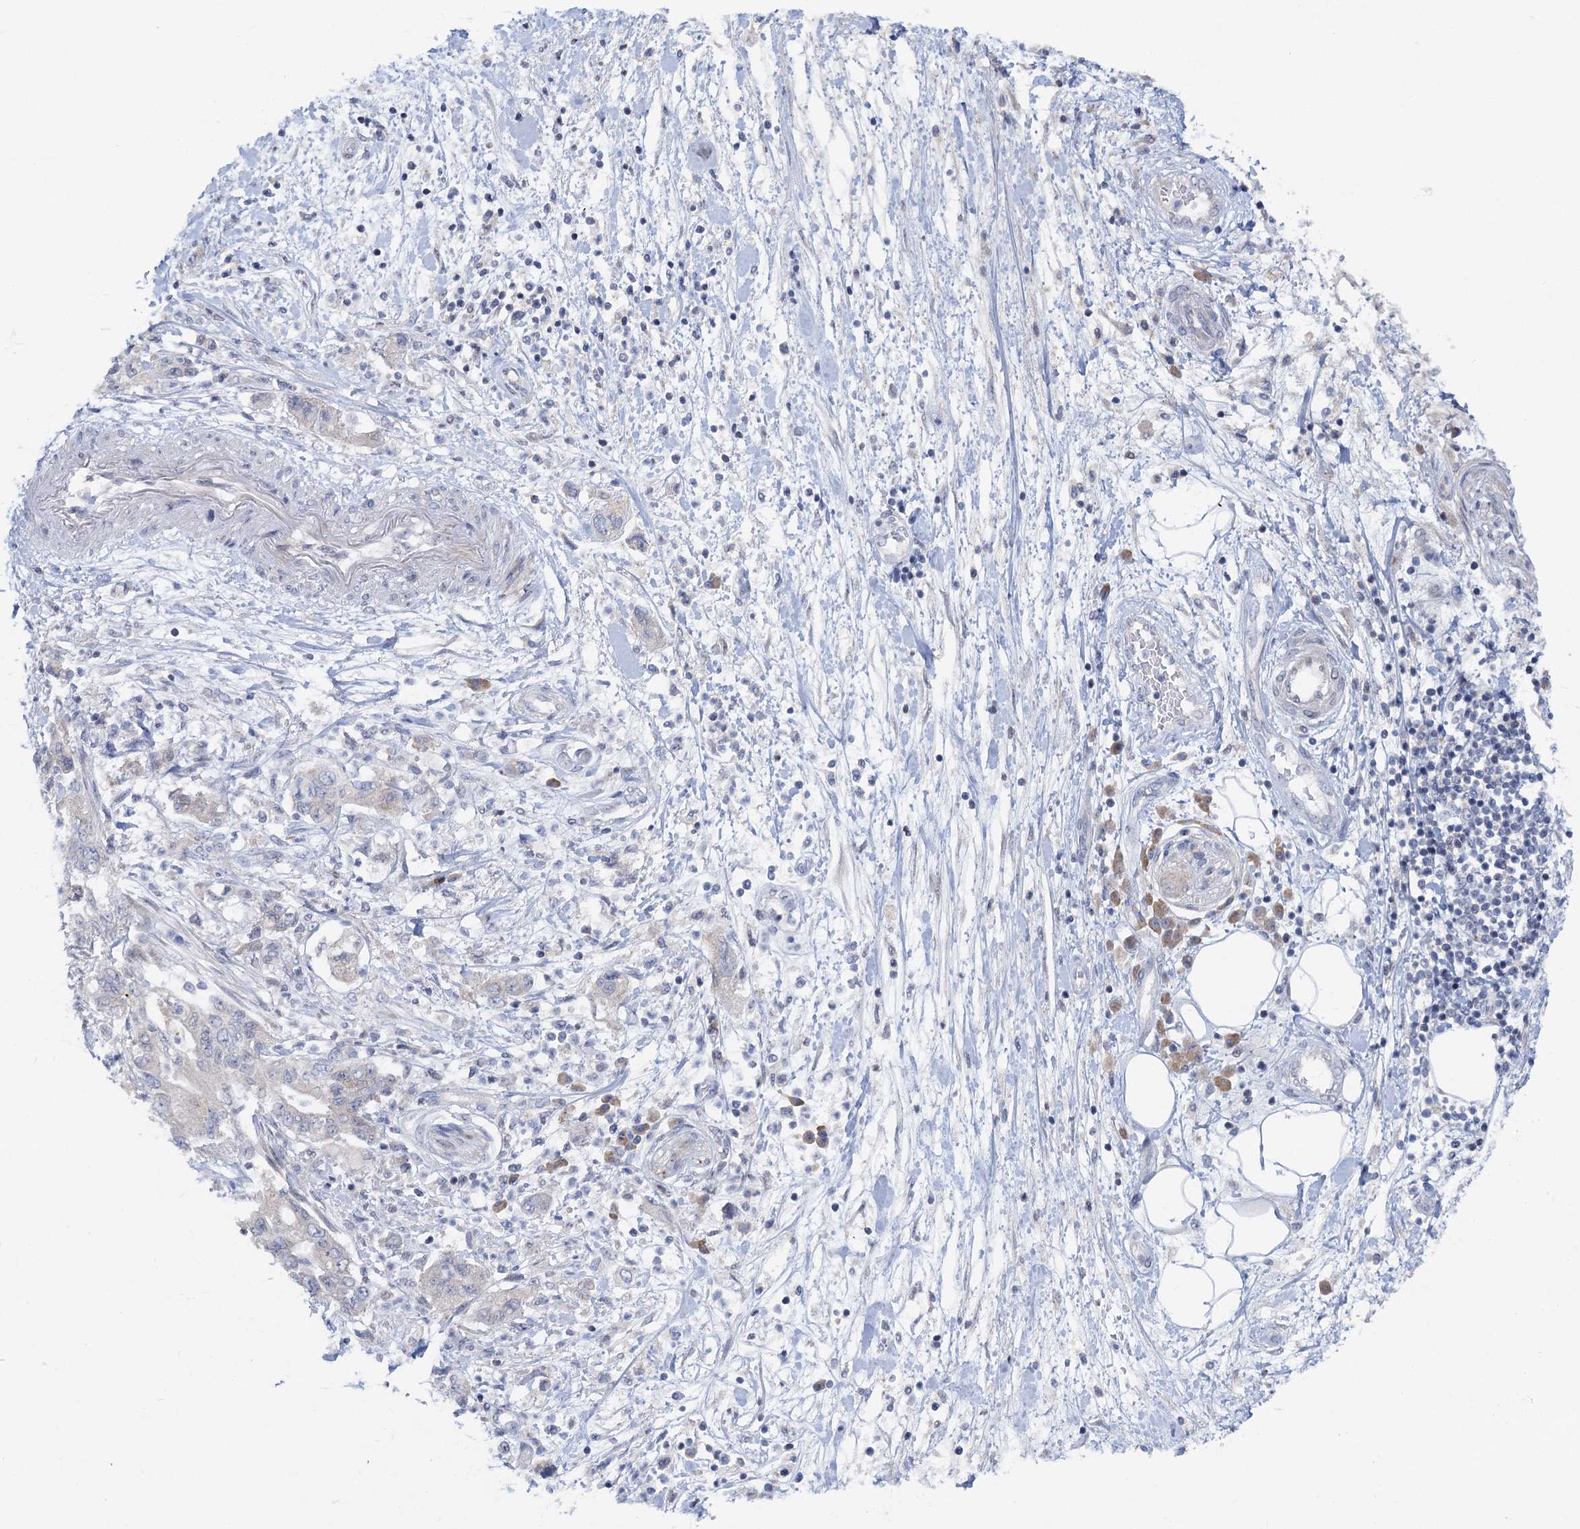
{"staining": {"intensity": "negative", "quantity": "none", "location": "none"}, "tissue": "pancreatic cancer", "cell_type": "Tumor cells", "image_type": "cancer", "snomed": [{"axis": "morphology", "description": "Adenocarcinoma, NOS"}, {"axis": "topography", "description": "Pancreas"}], "caption": "Human pancreatic cancer (adenocarcinoma) stained for a protein using IHC shows no positivity in tumor cells.", "gene": "QPCTL", "patient": {"sex": "female", "age": 73}}